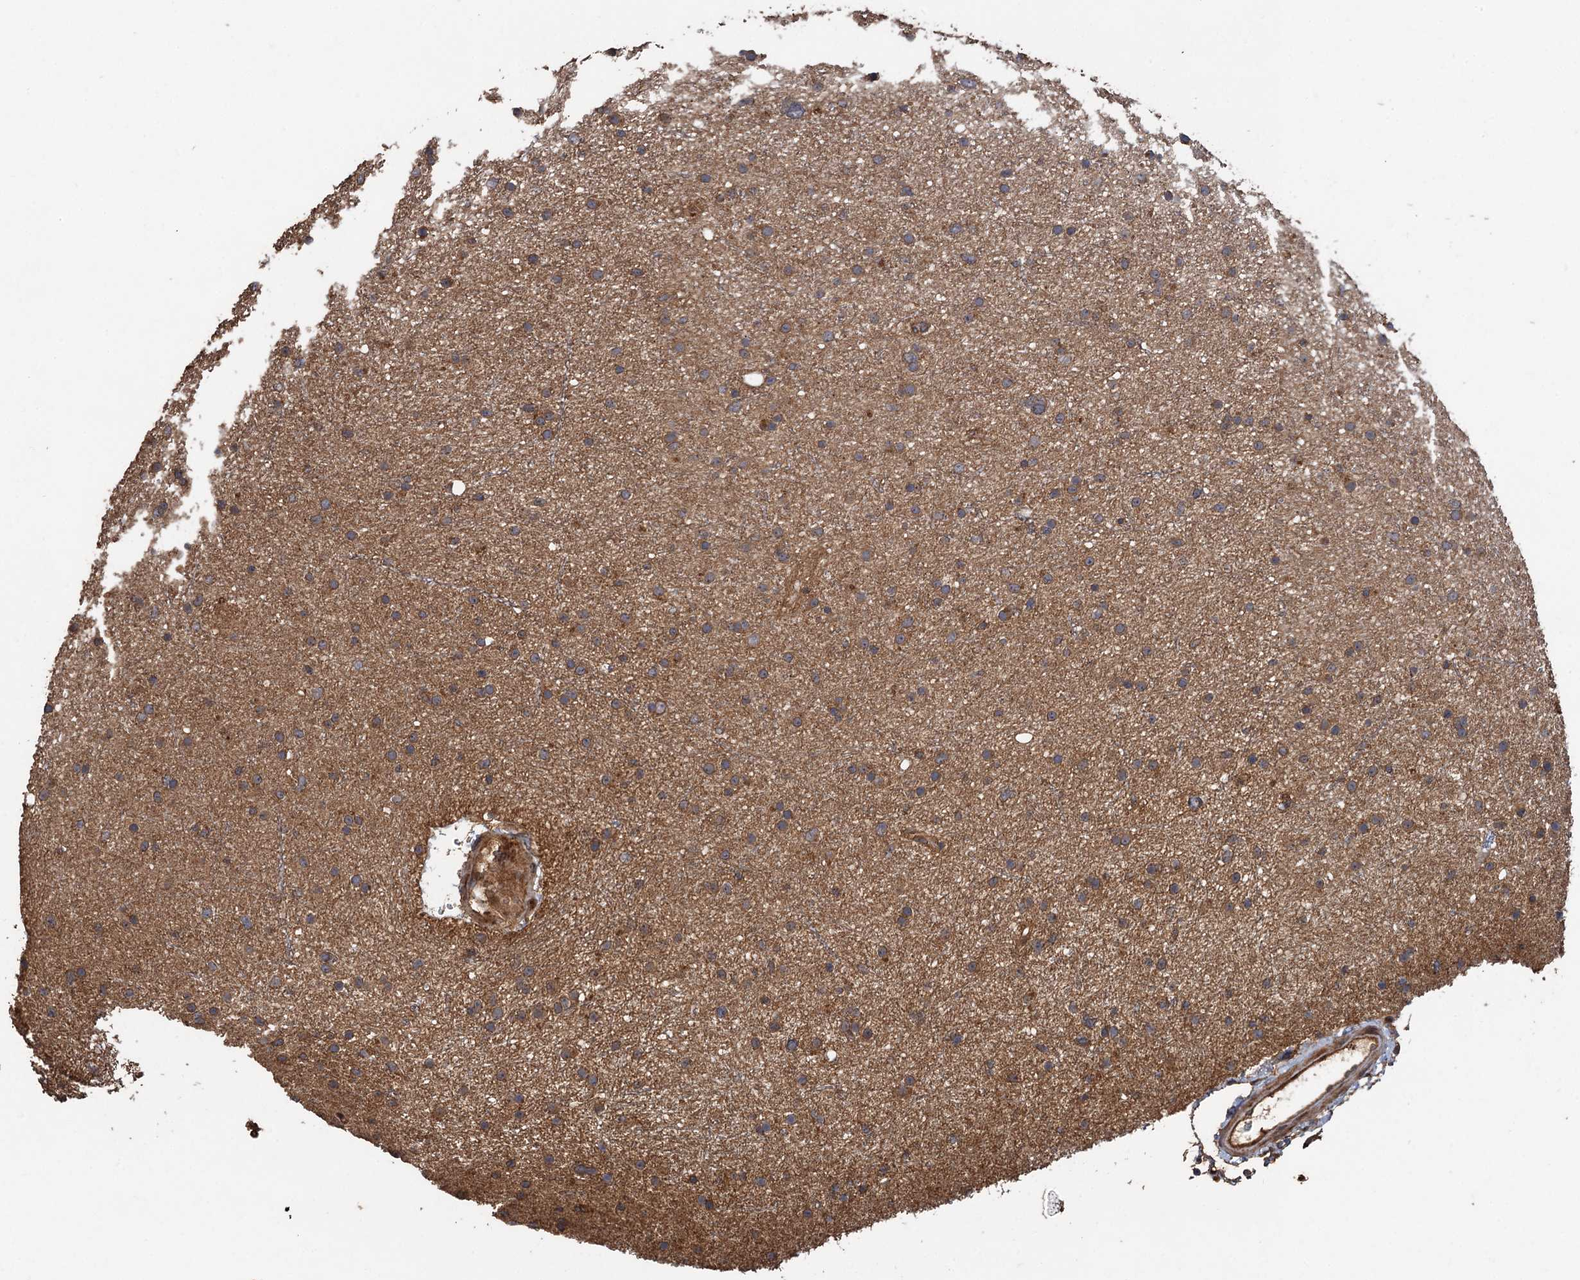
{"staining": {"intensity": "moderate", "quantity": ">75%", "location": "cytoplasmic/membranous"}, "tissue": "glioma", "cell_type": "Tumor cells", "image_type": "cancer", "snomed": [{"axis": "morphology", "description": "Glioma, malignant, Low grade"}, {"axis": "topography", "description": "Cerebral cortex"}], "caption": "Glioma was stained to show a protein in brown. There is medium levels of moderate cytoplasmic/membranous expression in approximately >75% of tumor cells.", "gene": "TMEM39B", "patient": {"sex": "female", "age": 39}}